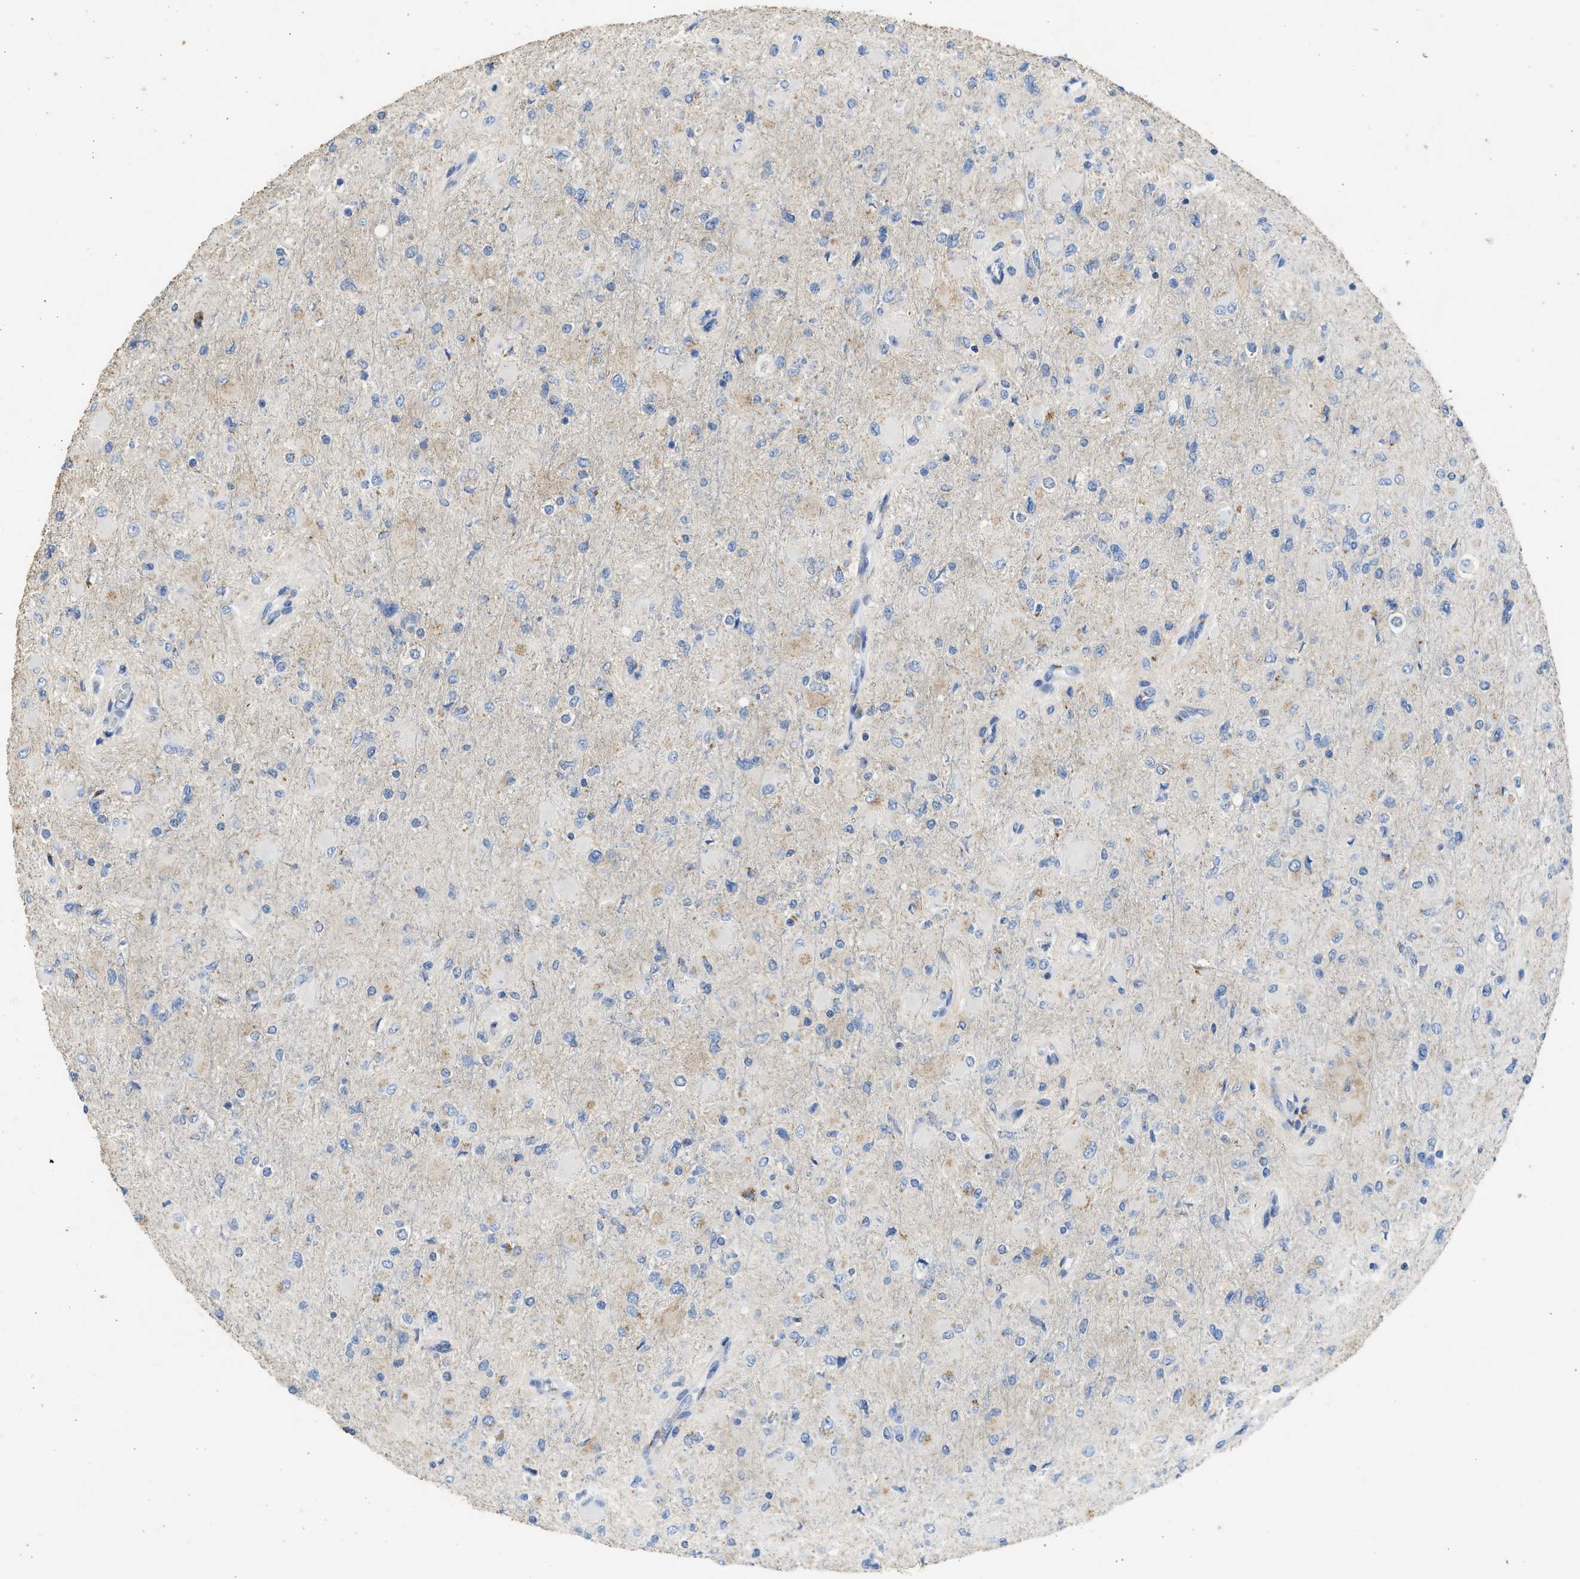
{"staining": {"intensity": "negative", "quantity": "none", "location": "none"}, "tissue": "glioma", "cell_type": "Tumor cells", "image_type": "cancer", "snomed": [{"axis": "morphology", "description": "Glioma, malignant, High grade"}, {"axis": "topography", "description": "Cerebral cortex"}], "caption": "Immunohistochemistry (IHC) of human malignant high-grade glioma shows no expression in tumor cells. (DAB (3,3'-diaminobenzidine) immunohistochemistry visualized using brightfield microscopy, high magnification).", "gene": "IPO8", "patient": {"sex": "female", "age": 36}}